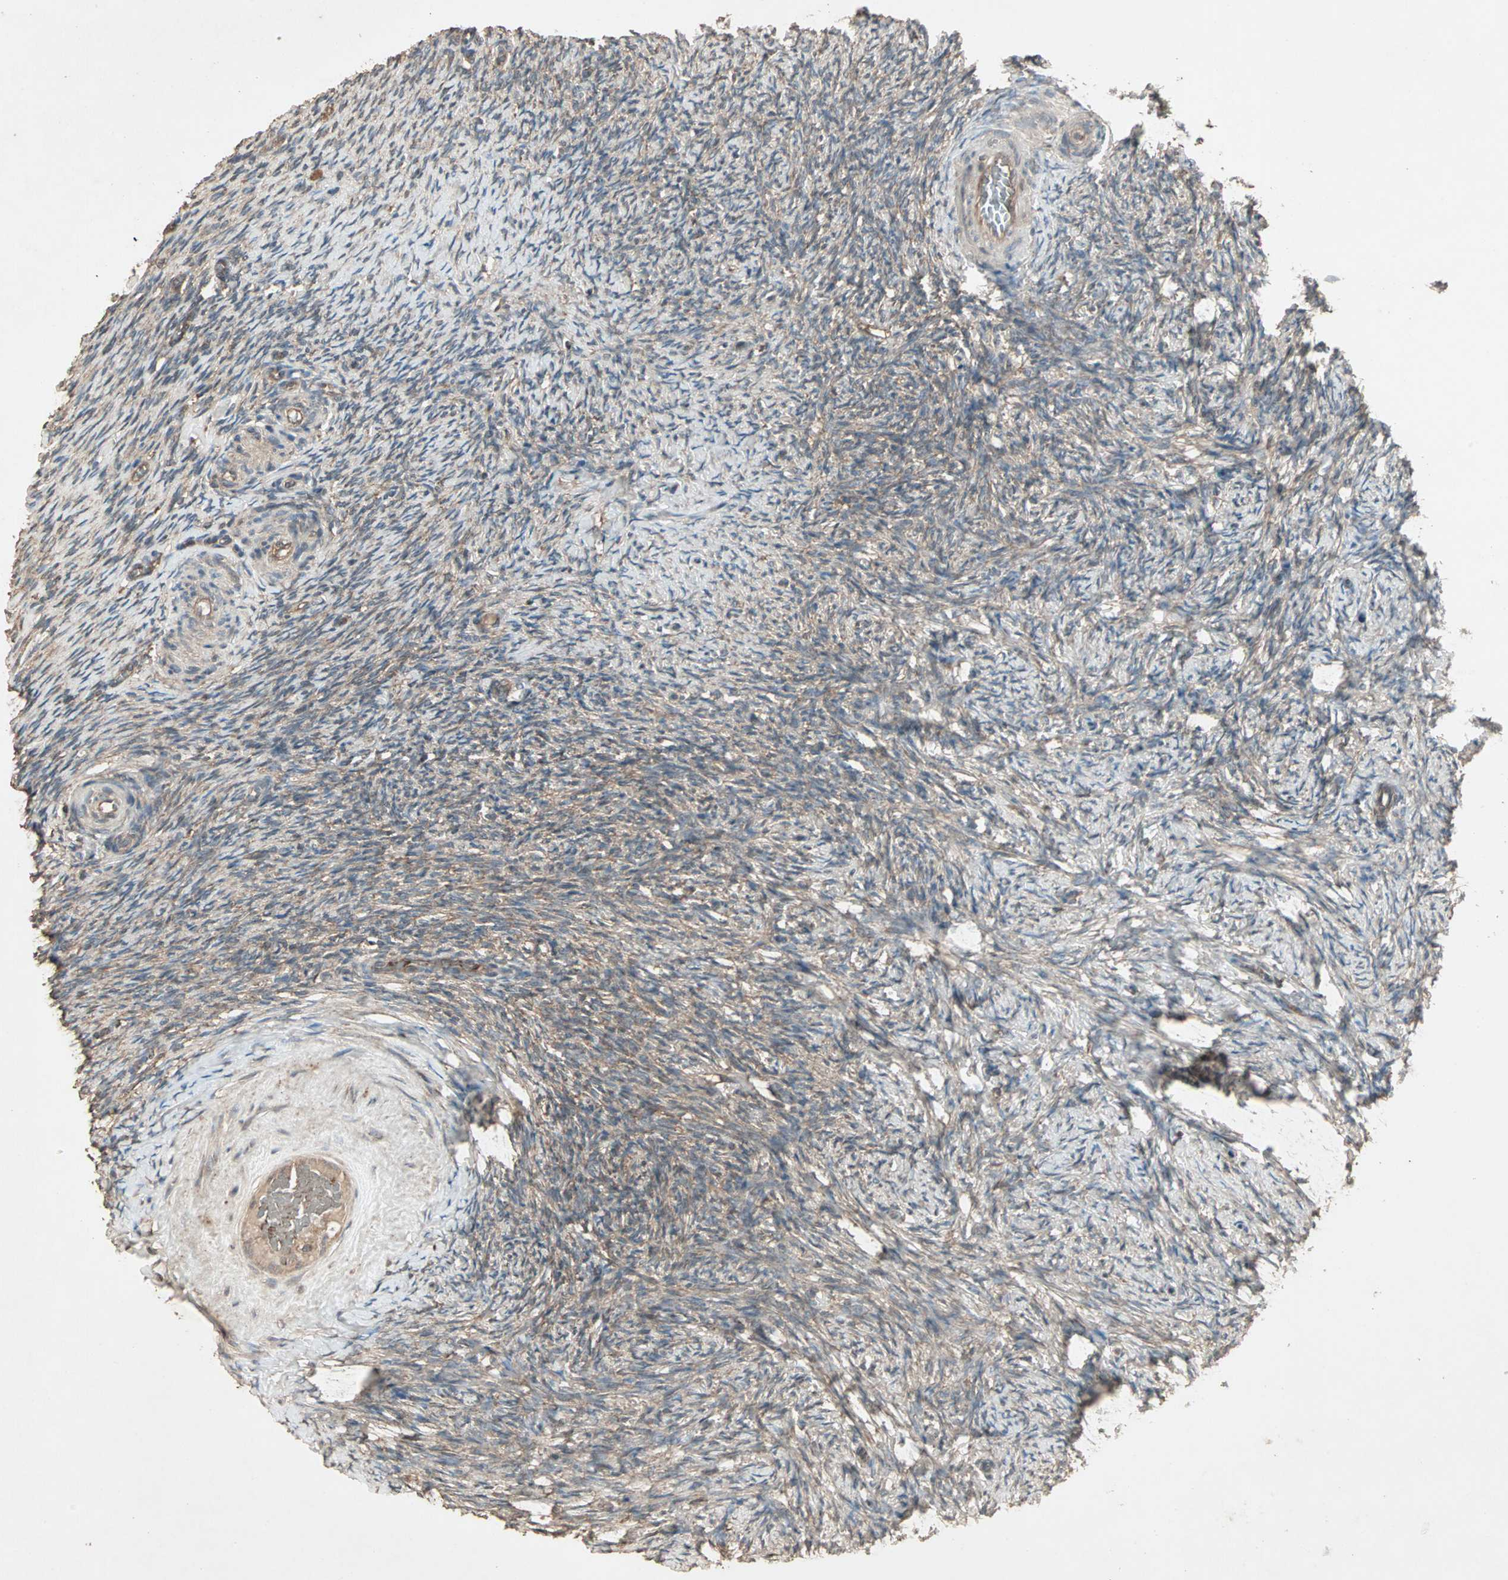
{"staining": {"intensity": "strong", "quantity": ">75%", "location": "cytoplasmic/membranous"}, "tissue": "ovary", "cell_type": "Follicle cells", "image_type": "normal", "snomed": [{"axis": "morphology", "description": "Normal tissue, NOS"}, {"axis": "topography", "description": "Ovary"}], "caption": "Ovary stained with DAB (3,3'-diaminobenzidine) immunohistochemistry (IHC) demonstrates high levels of strong cytoplasmic/membranous positivity in approximately >75% of follicle cells.", "gene": "UBAC1", "patient": {"sex": "female", "age": 60}}